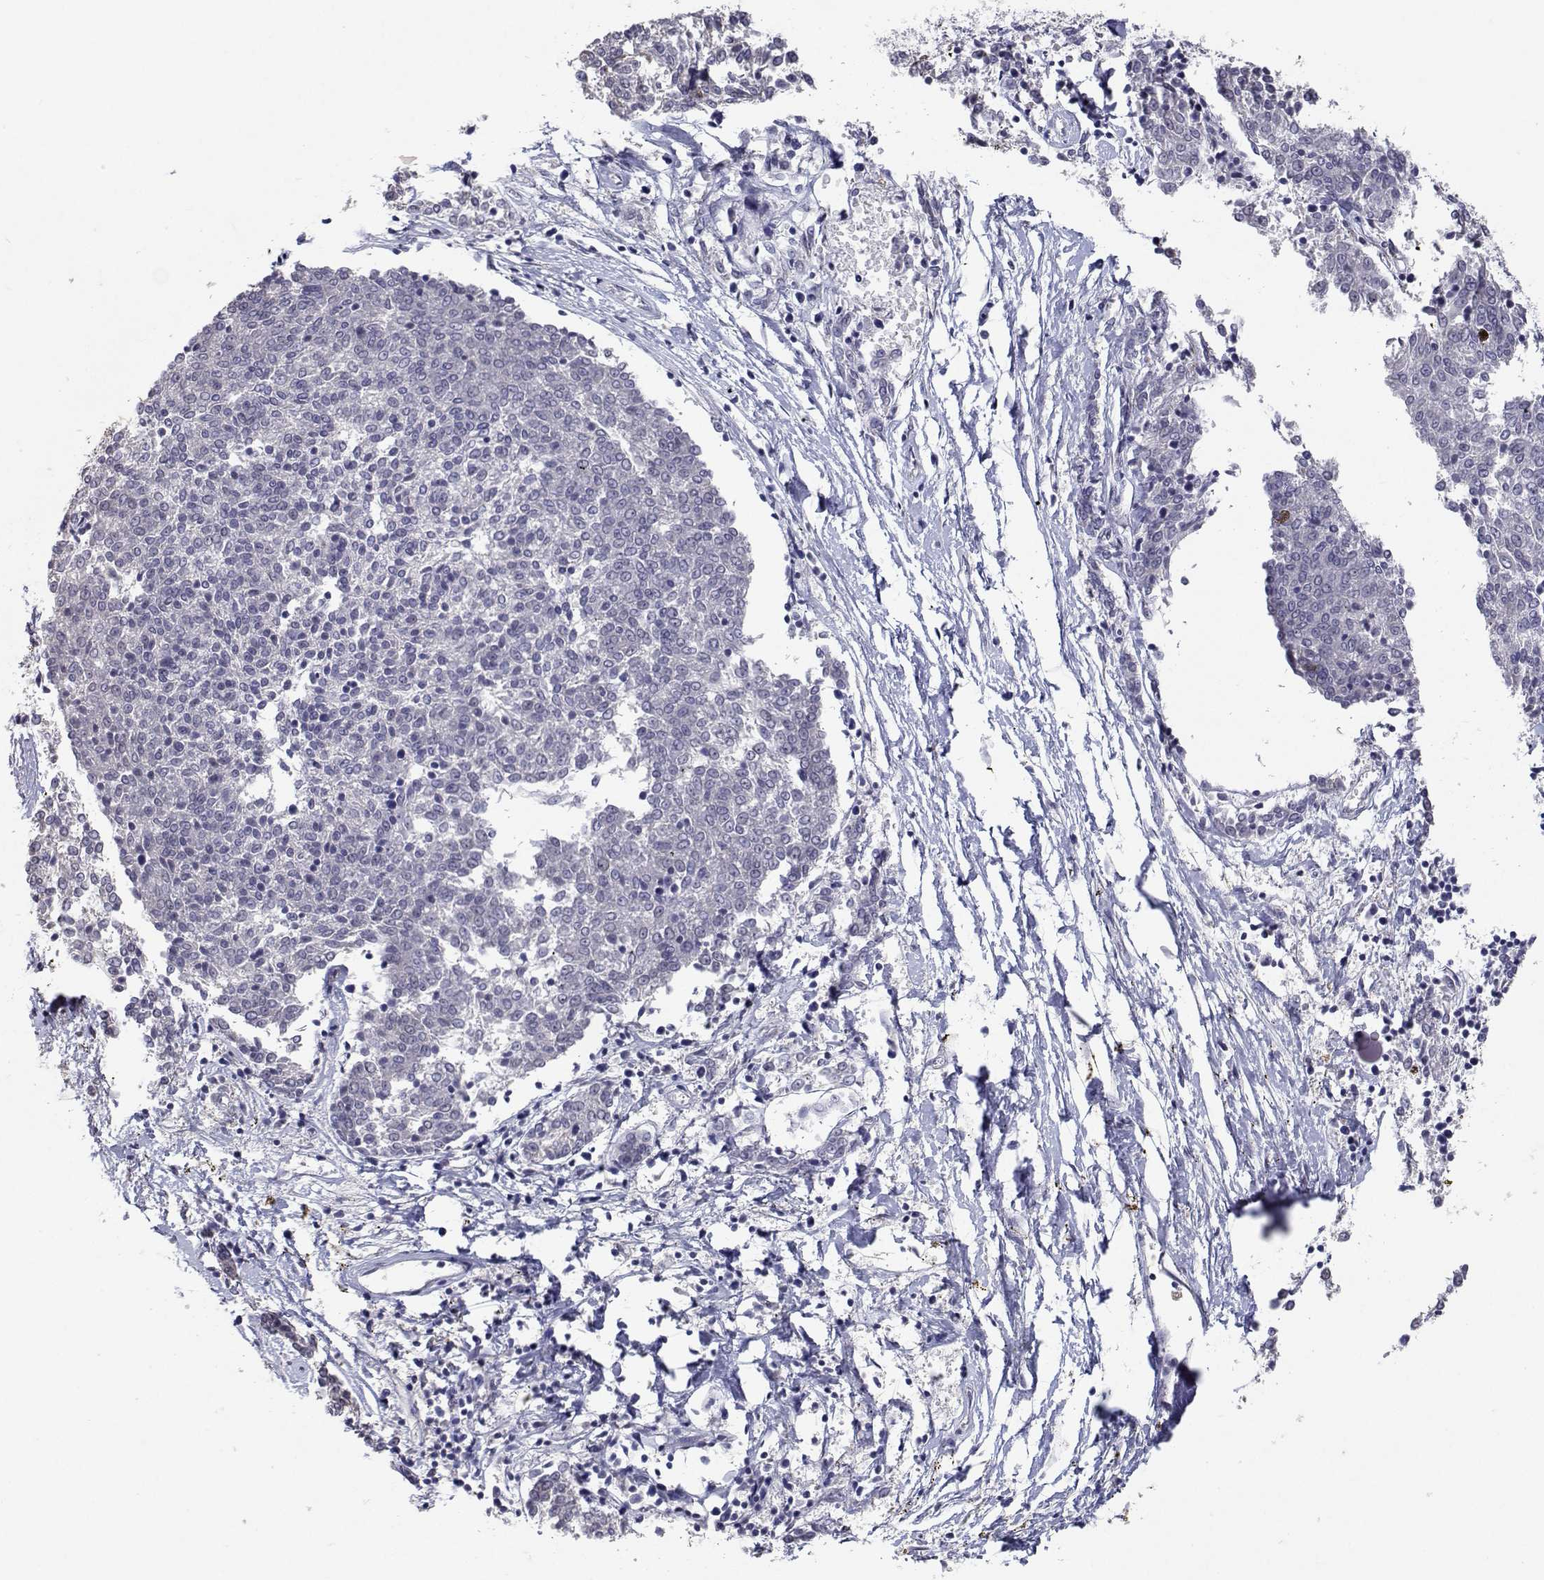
{"staining": {"intensity": "negative", "quantity": "none", "location": "none"}, "tissue": "melanoma", "cell_type": "Tumor cells", "image_type": "cancer", "snomed": [{"axis": "morphology", "description": "Malignant melanoma, NOS"}, {"axis": "topography", "description": "Skin"}], "caption": "Protein analysis of malignant melanoma demonstrates no significant positivity in tumor cells.", "gene": "RBPJL", "patient": {"sex": "female", "age": 72}}